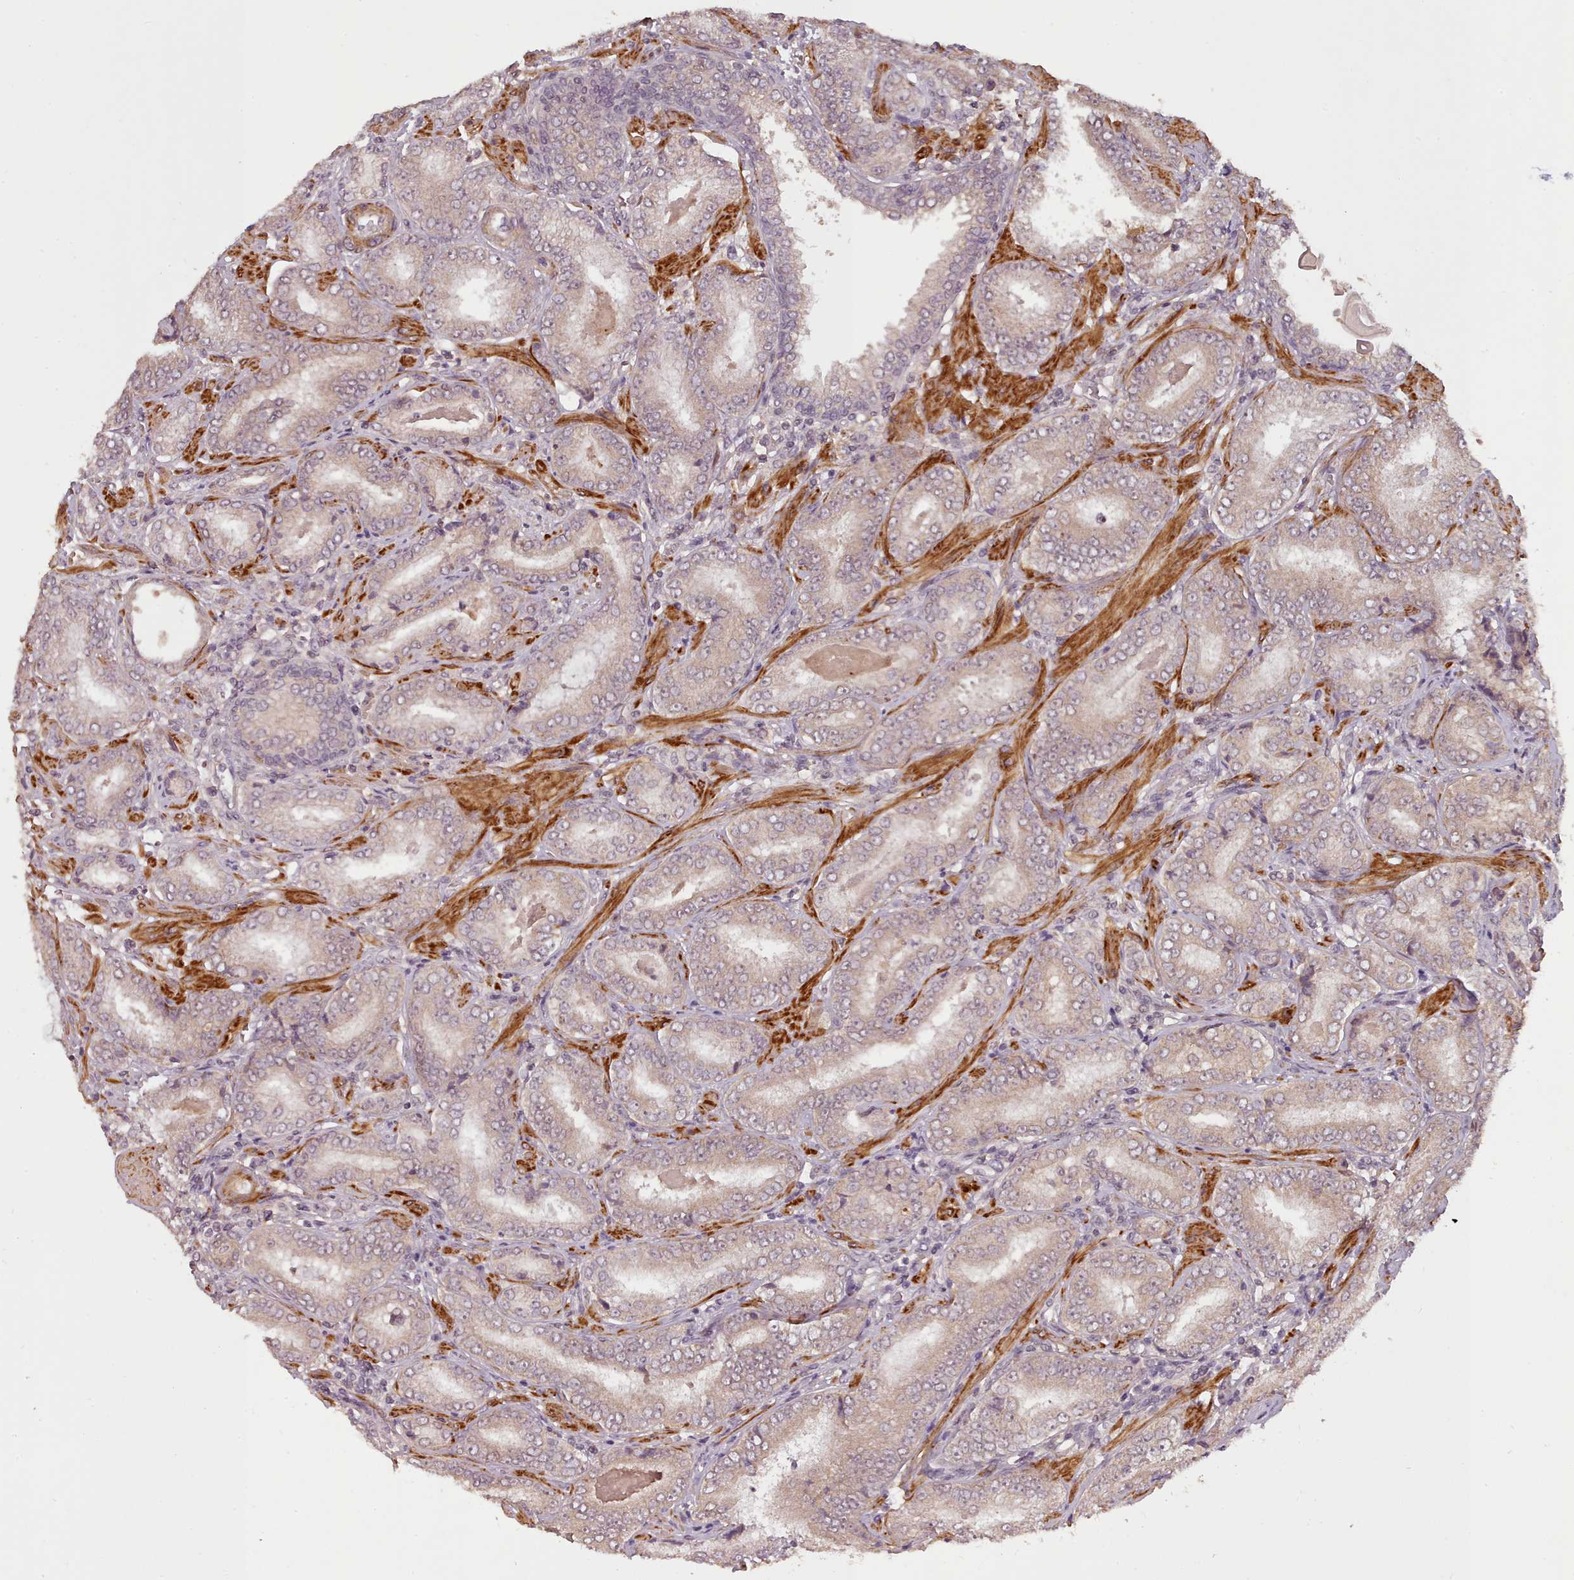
{"staining": {"intensity": "weak", "quantity": "25%-75%", "location": "cytoplasmic/membranous"}, "tissue": "prostate cancer", "cell_type": "Tumor cells", "image_type": "cancer", "snomed": [{"axis": "morphology", "description": "Adenocarcinoma, High grade"}, {"axis": "topography", "description": "Prostate"}], "caption": "IHC (DAB) staining of prostate cancer (adenocarcinoma (high-grade)) shows weak cytoplasmic/membranous protein positivity in approximately 25%-75% of tumor cells.", "gene": "CDC6", "patient": {"sex": "male", "age": 72}}